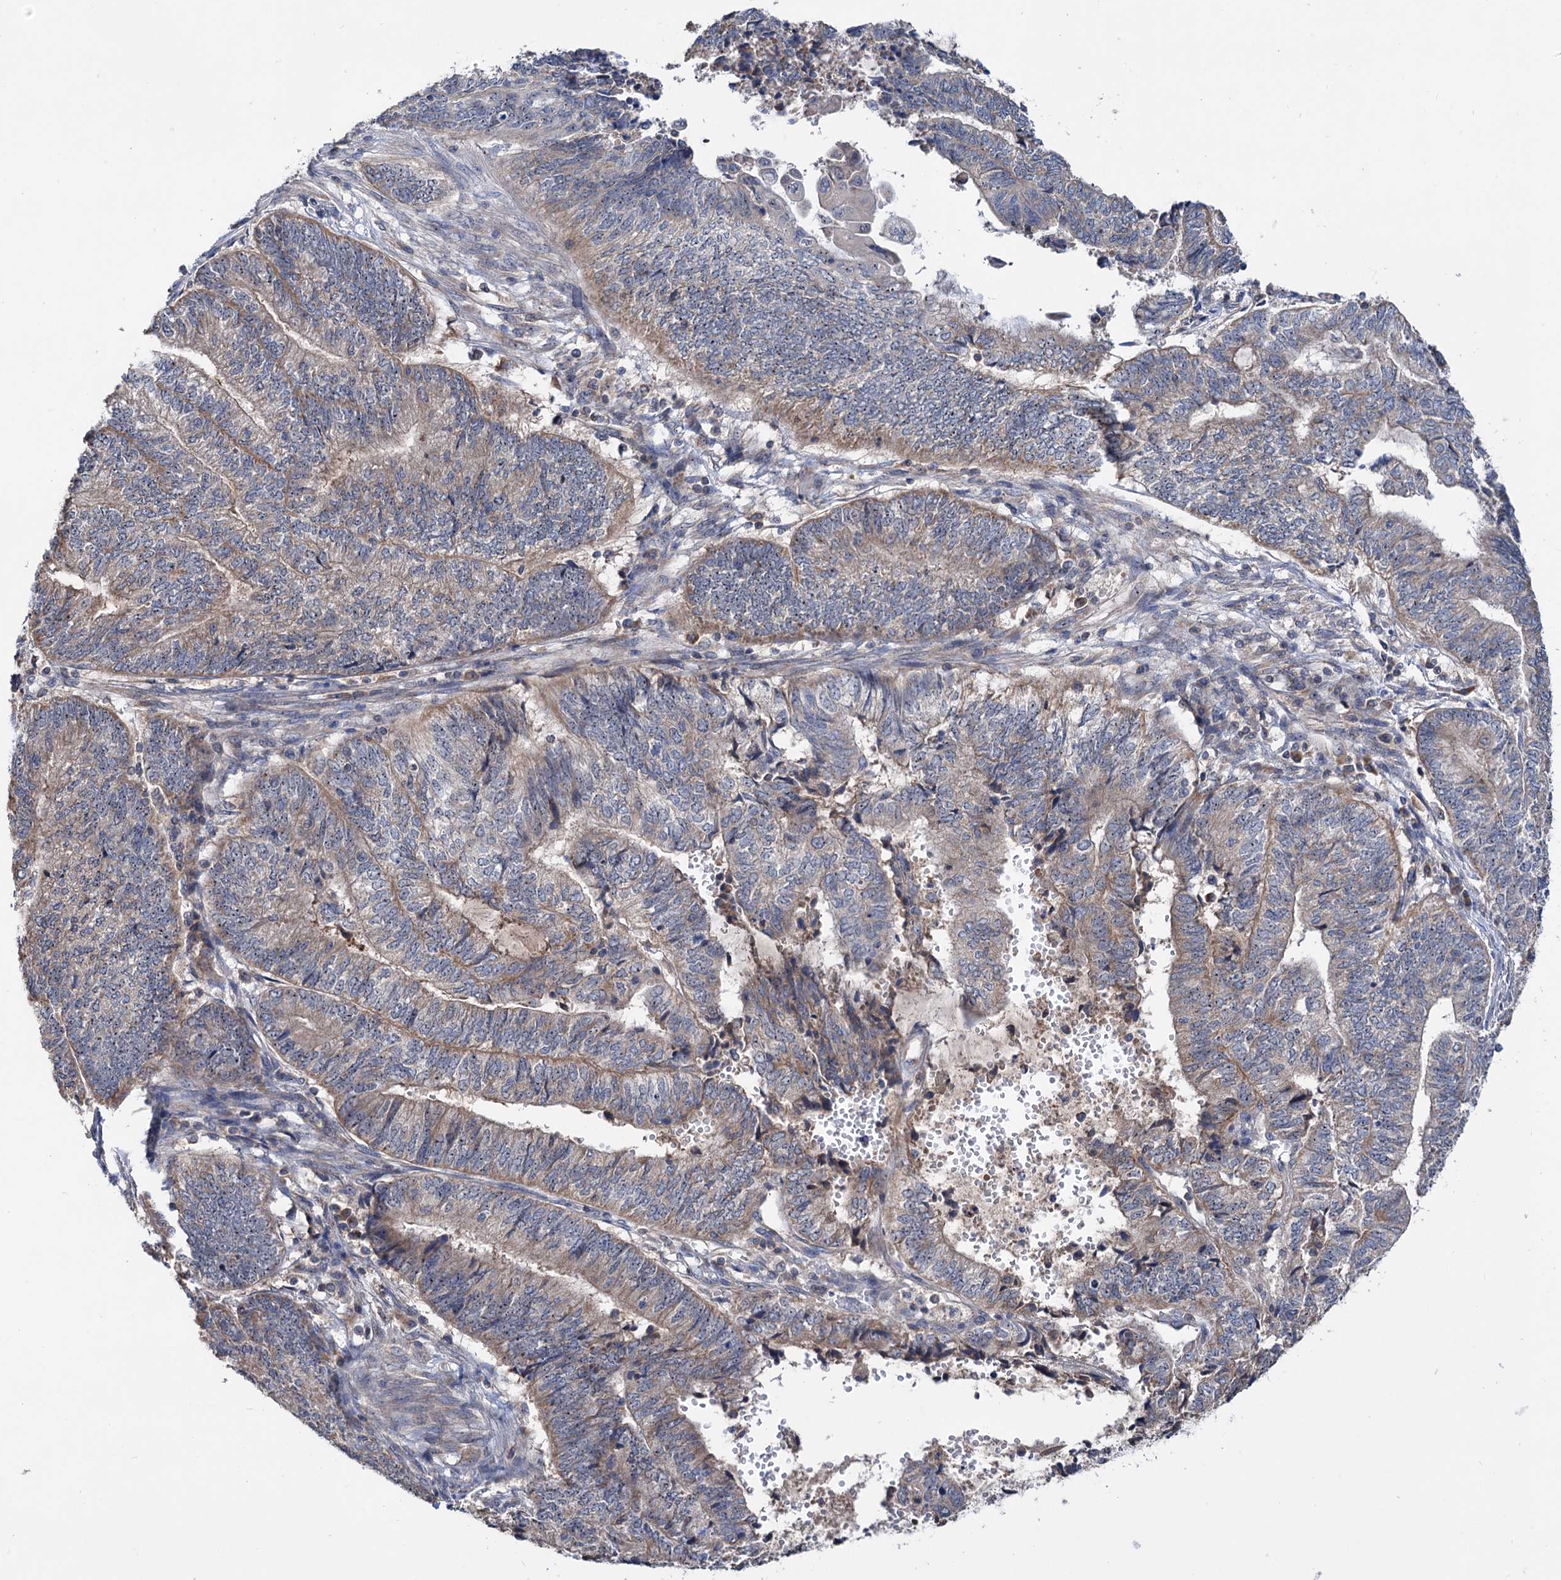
{"staining": {"intensity": "weak", "quantity": "25%-75%", "location": "cytoplasmic/membranous"}, "tissue": "endometrial cancer", "cell_type": "Tumor cells", "image_type": "cancer", "snomed": [{"axis": "morphology", "description": "Adenocarcinoma, NOS"}, {"axis": "topography", "description": "Uterus"}, {"axis": "topography", "description": "Endometrium"}], "caption": "Endometrial cancer stained with a protein marker demonstrates weak staining in tumor cells.", "gene": "HTR3B", "patient": {"sex": "female", "age": 70}}